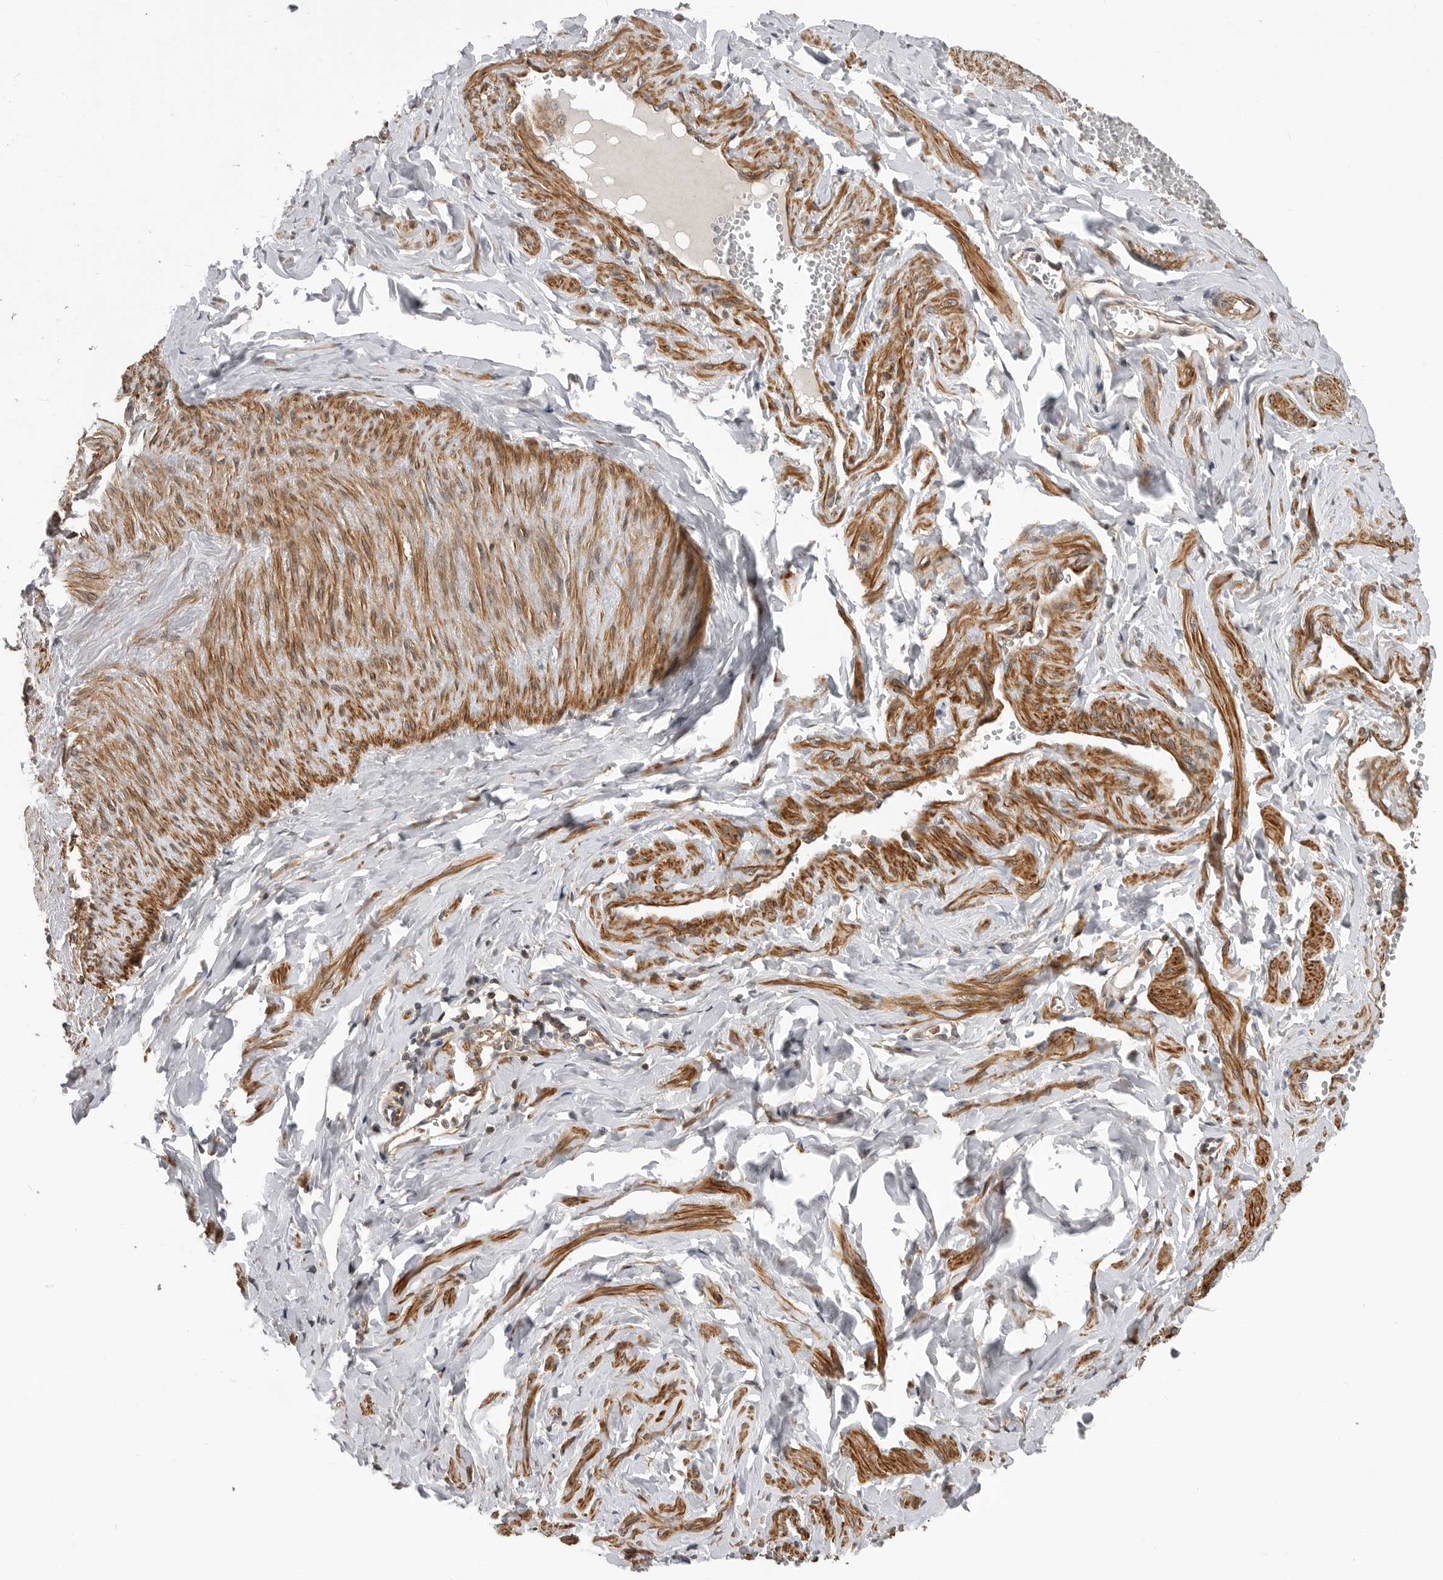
{"staining": {"intensity": "strong", "quantity": ">75%", "location": "cytoplasmic/membranous"}, "tissue": "adipose tissue", "cell_type": "Adipocytes", "image_type": "normal", "snomed": [{"axis": "morphology", "description": "Normal tissue, NOS"}, {"axis": "topography", "description": "Vascular tissue"}, {"axis": "topography", "description": "Fallopian tube"}, {"axis": "topography", "description": "Ovary"}], "caption": "DAB (3,3'-diaminobenzidine) immunohistochemical staining of benign adipose tissue reveals strong cytoplasmic/membranous protein expression in approximately >75% of adipocytes.", "gene": "TRIM56", "patient": {"sex": "female", "age": 67}}